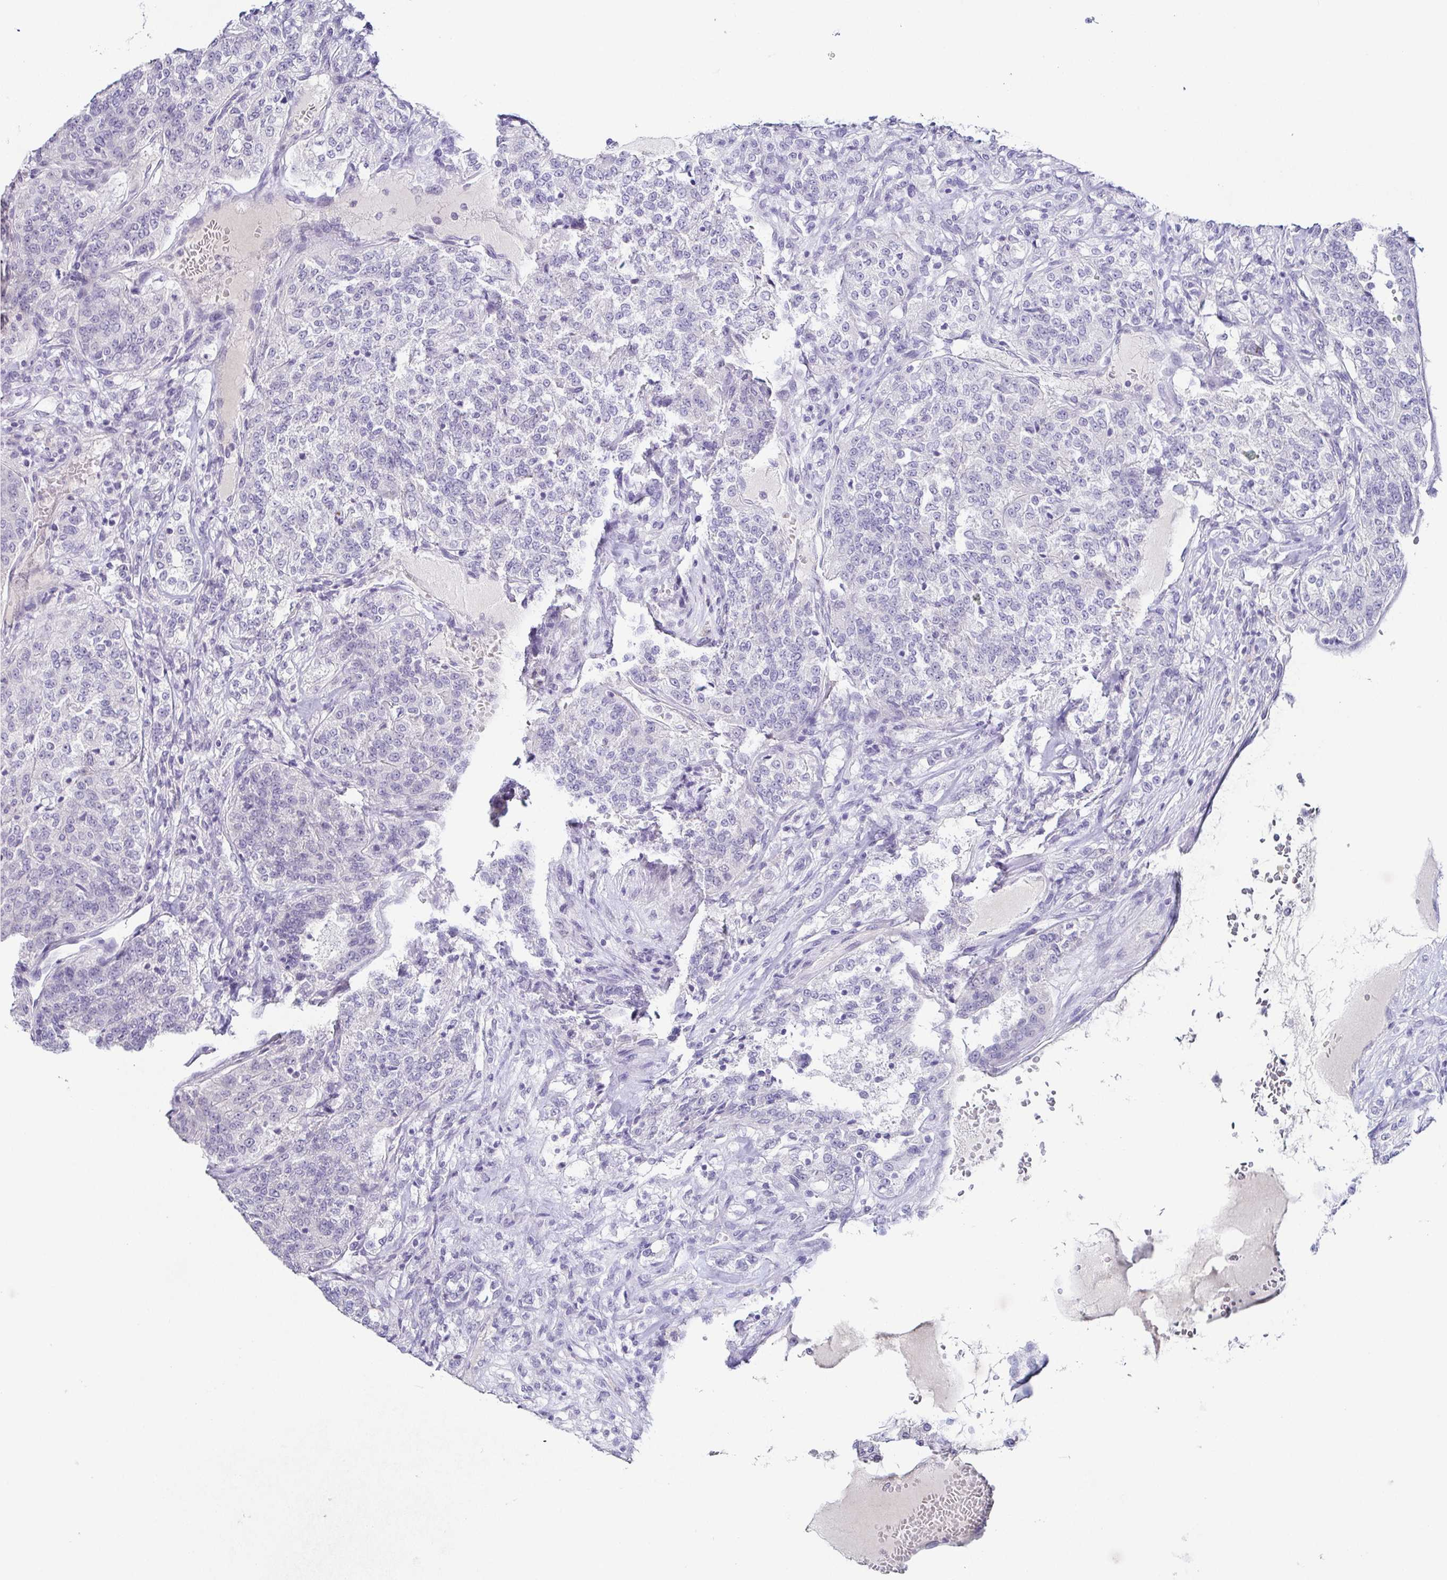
{"staining": {"intensity": "negative", "quantity": "none", "location": "none"}, "tissue": "renal cancer", "cell_type": "Tumor cells", "image_type": "cancer", "snomed": [{"axis": "morphology", "description": "Adenocarcinoma, NOS"}, {"axis": "topography", "description": "Kidney"}], "caption": "Immunohistochemistry of renal adenocarcinoma demonstrates no expression in tumor cells.", "gene": "TP73", "patient": {"sex": "female", "age": 63}}